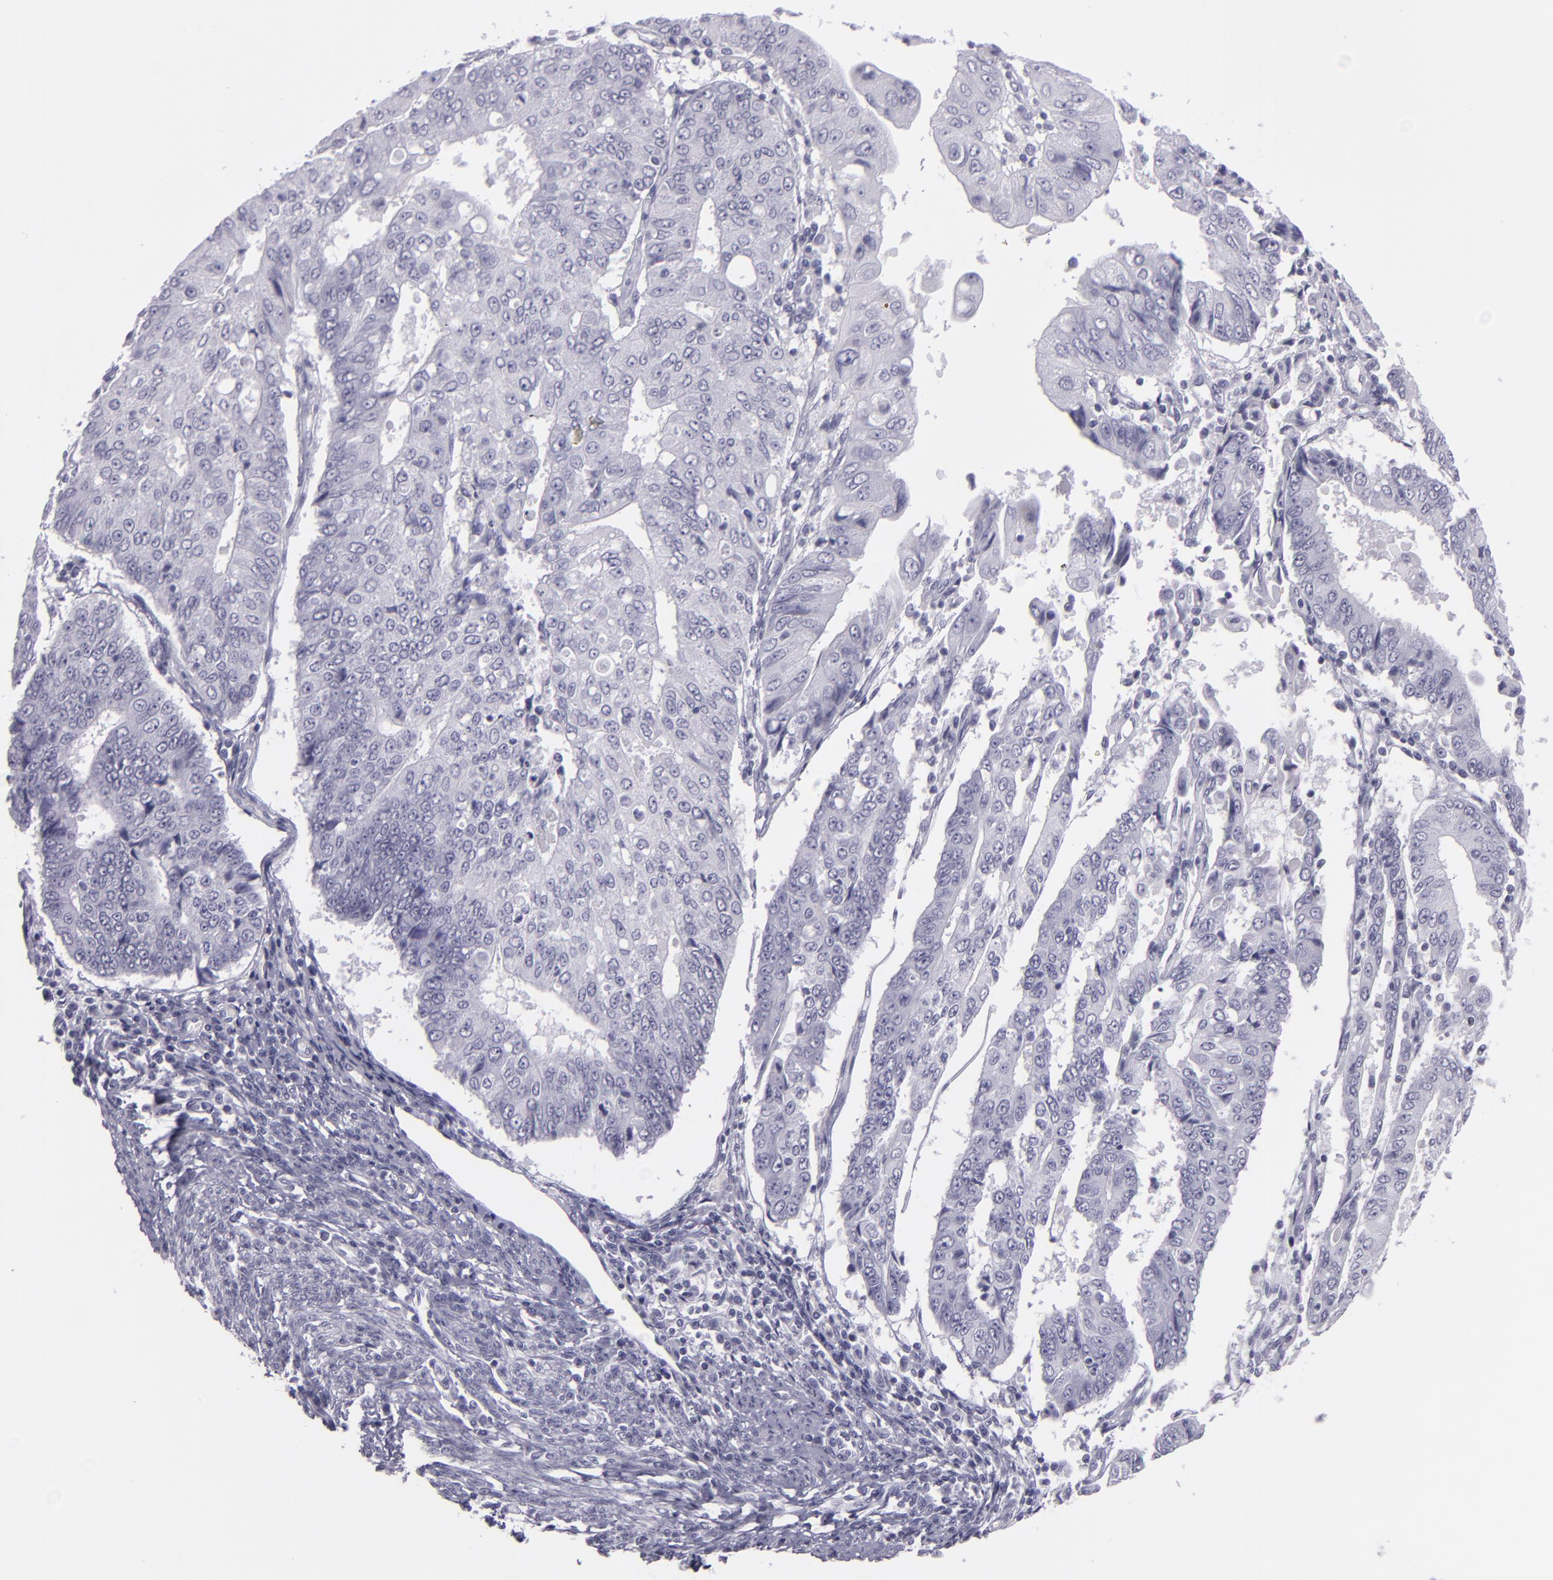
{"staining": {"intensity": "negative", "quantity": "none", "location": "none"}, "tissue": "endometrial cancer", "cell_type": "Tumor cells", "image_type": "cancer", "snomed": [{"axis": "morphology", "description": "Adenocarcinoma, NOS"}, {"axis": "topography", "description": "Endometrium"}], "caption": "Tumor cells are negative for protein expression in human endometrial cancer.", "gene": "MCM3", "patient": {"sex": "female", "age": 75}}